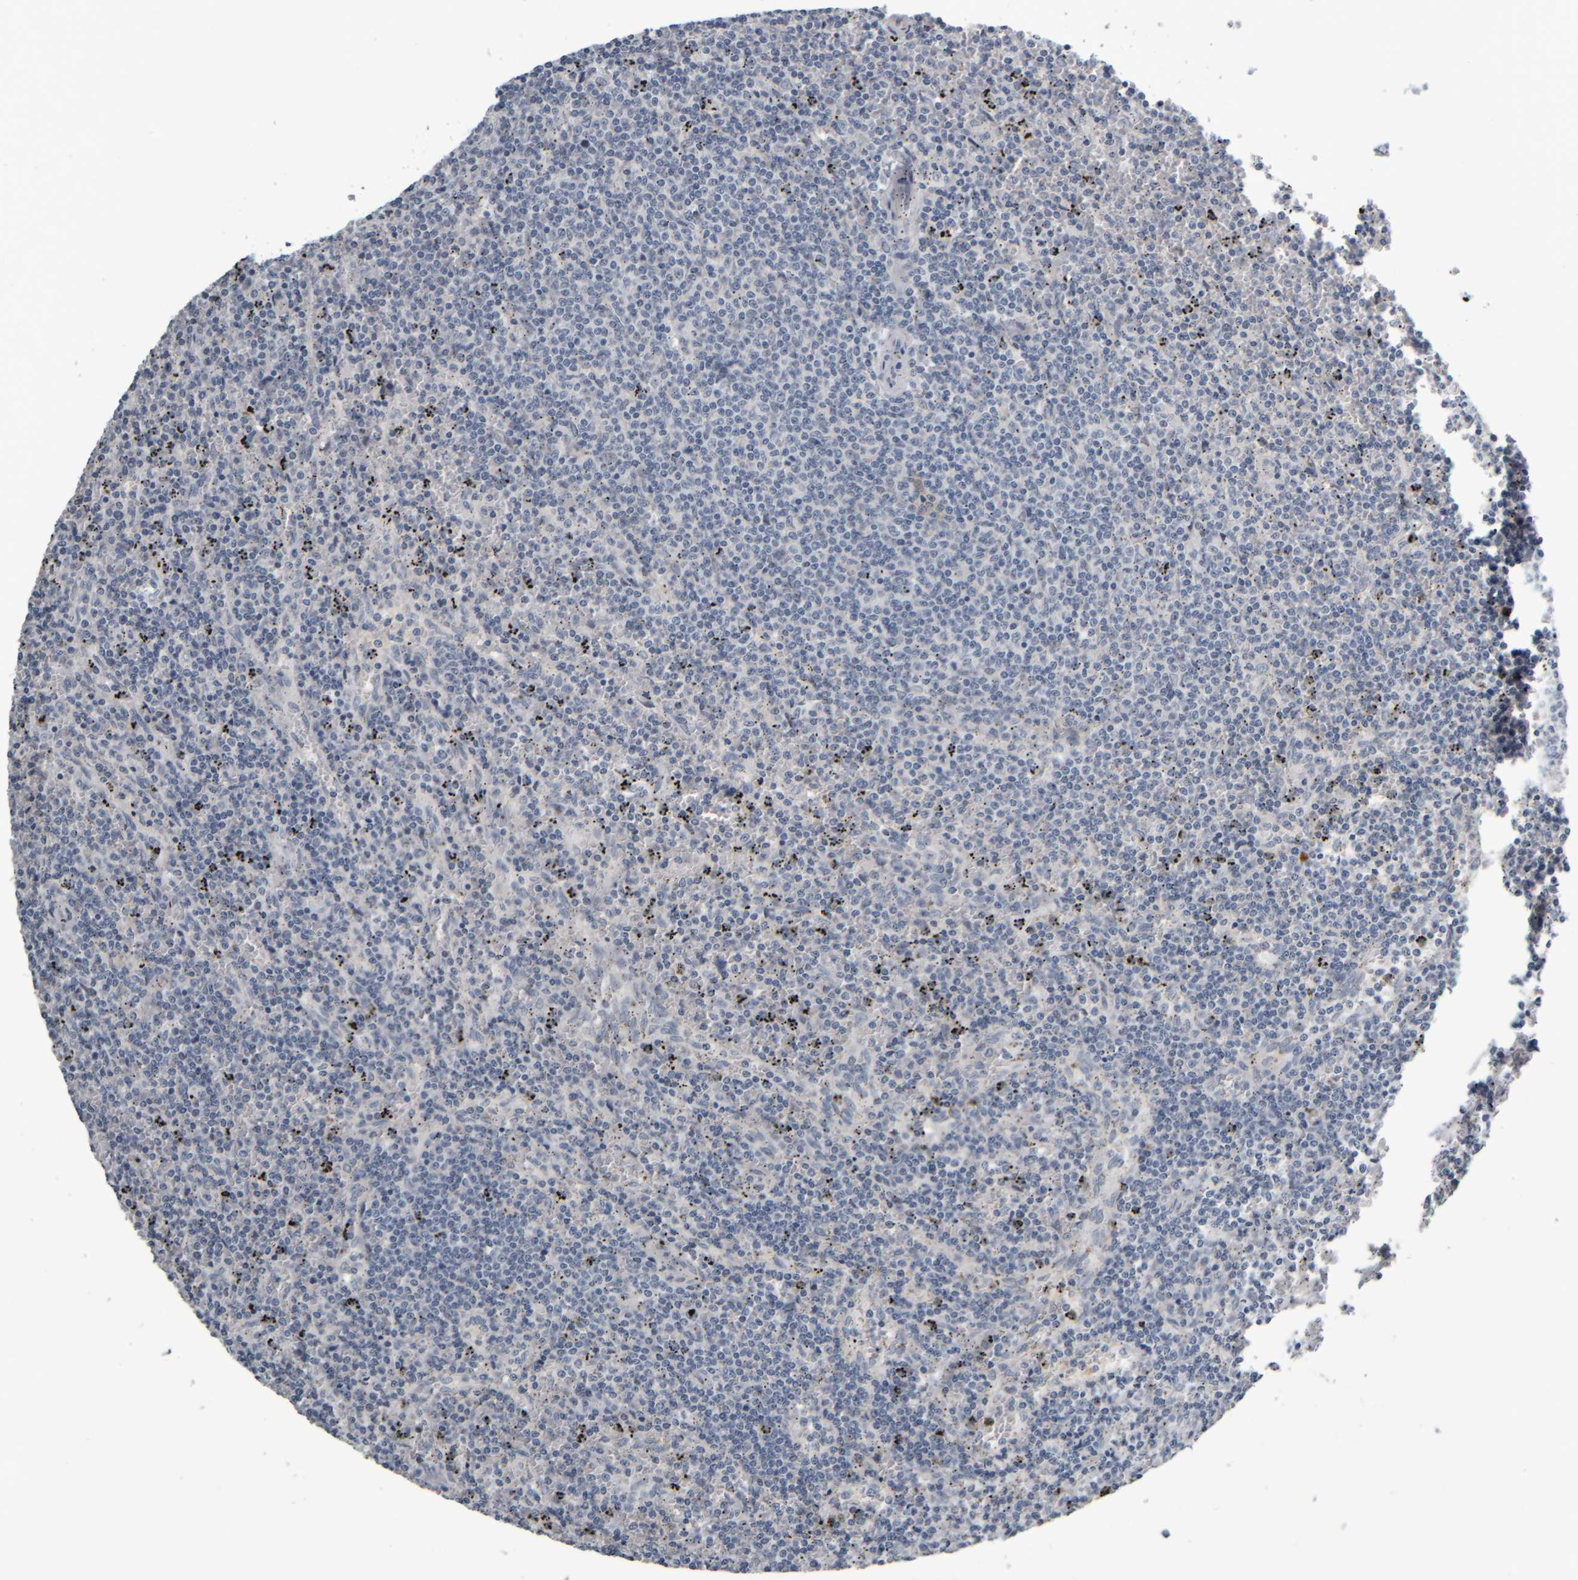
{"staining": {"intensity": "negative", "quantity": "none", "location": "none"}, "tissue": "lymphoma", "cell_type": "Tumor cells", "image_type": "cancer", "snomed": [{"axis": "morphology", "description": "Malignant lymphoma, non-Hodgkin's type, Low grade"}, {"axis": "topography", "description": "Spleen"}], "caption": "The photomicrograph displays no significant positivity in tumor cells of lymphoma. The staining was performed using DAB (3,3'-diaminobenzidine) to visualize the protein expression in brown, while the nuclei were stained in blue with hematoxylin (Magnification: 20x).", "gene": "COL14A1", "patient": {"sex": "female", "age": 50}}